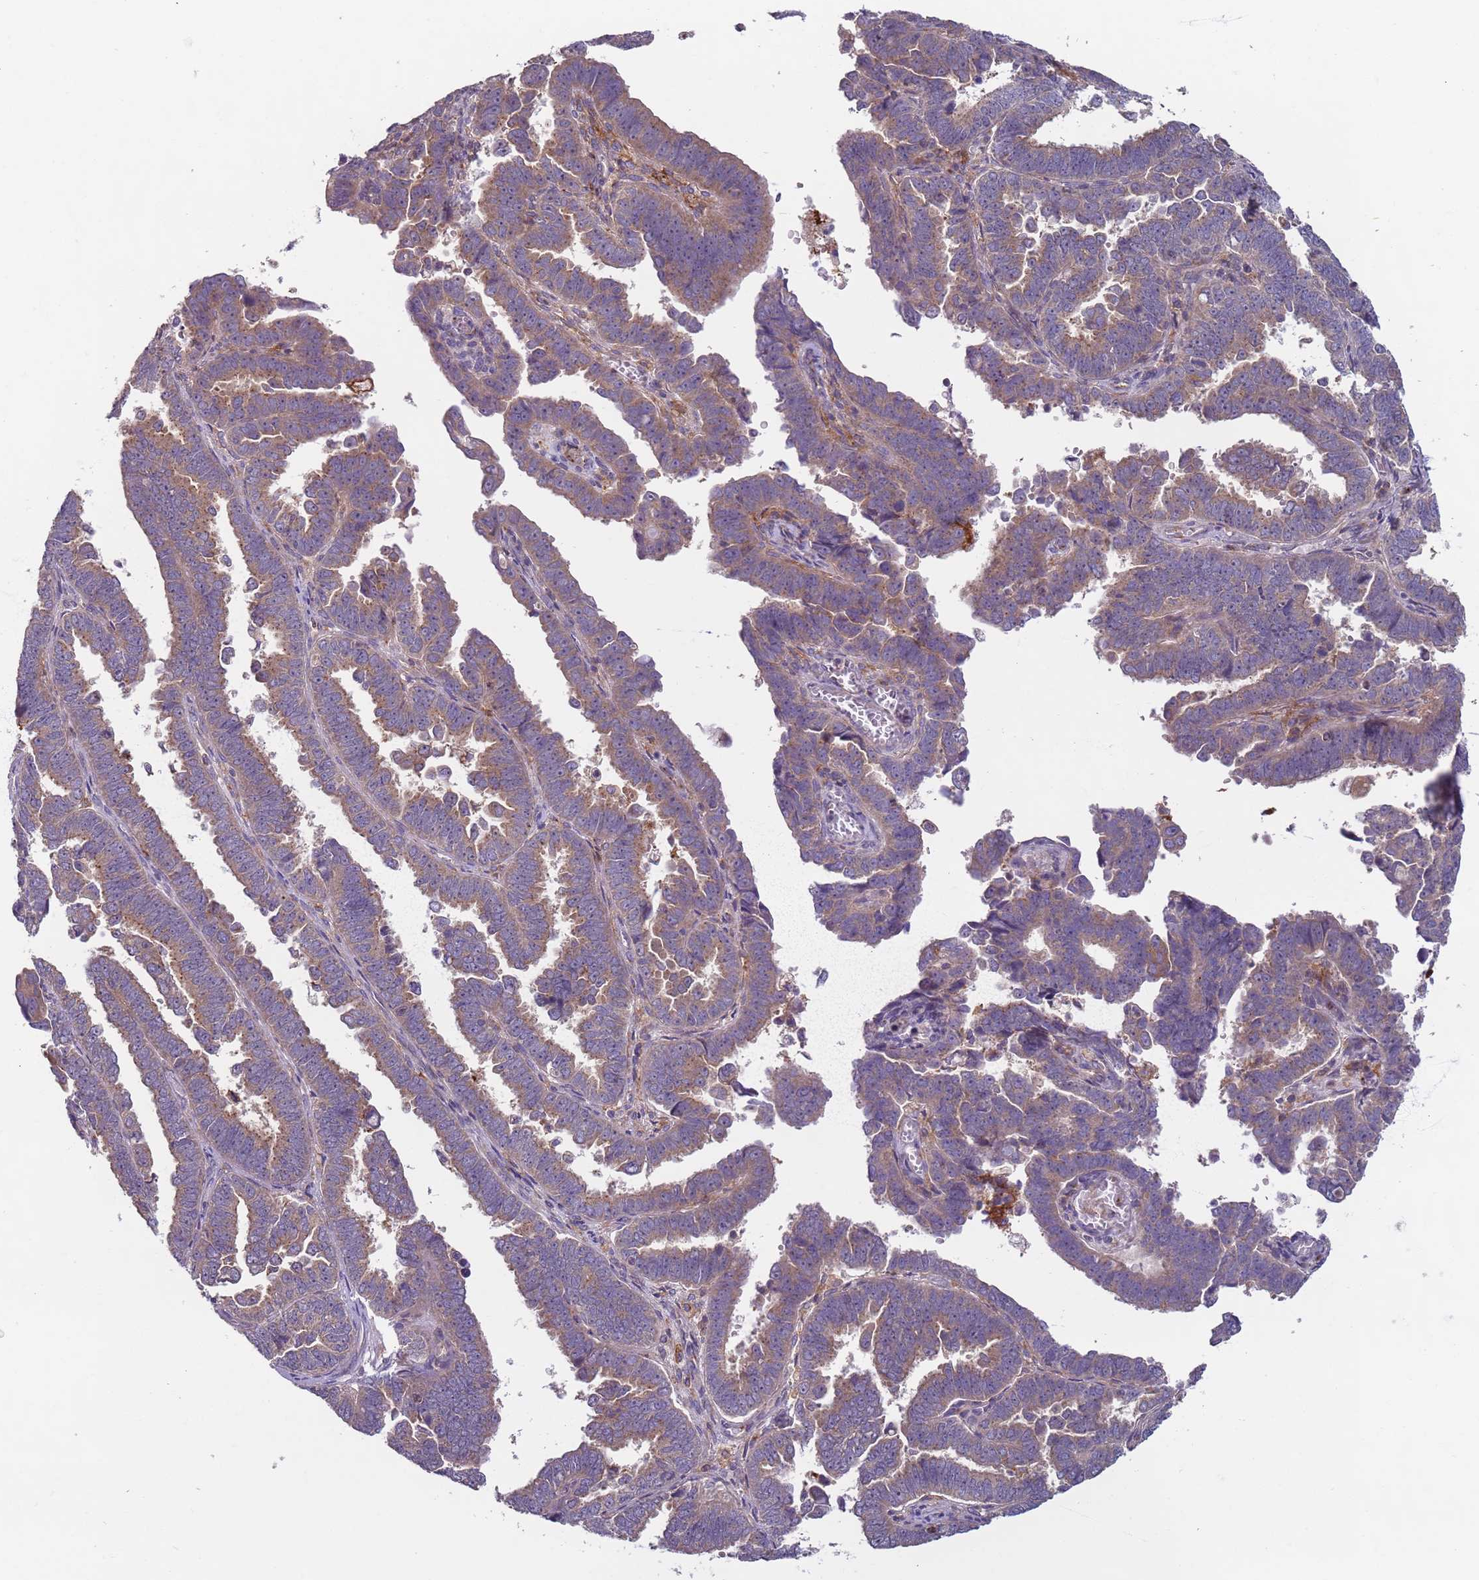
{"staining": {"intensity": "weak", "quantity": ">75%", "location": "cytoplasmic/membranous"}, "tissue": "endometrial cancer", "cell_type": "Tumor cells", "image_type": "cancer", "snomed": [{"axis": "morphology", "description": "Adenocarcinoma, NOS"}, {"axis": "topography", "description": "Endometrium"}], "caption": "Brown immunohistochemical staining in adenocarcinoma (endometrial) exhibits weak cytoplasmic/membranous positivity in approximately >75% of tumor cells.", "gene": "AKTIP", "patient": {"sex": "female", "age": 75}}